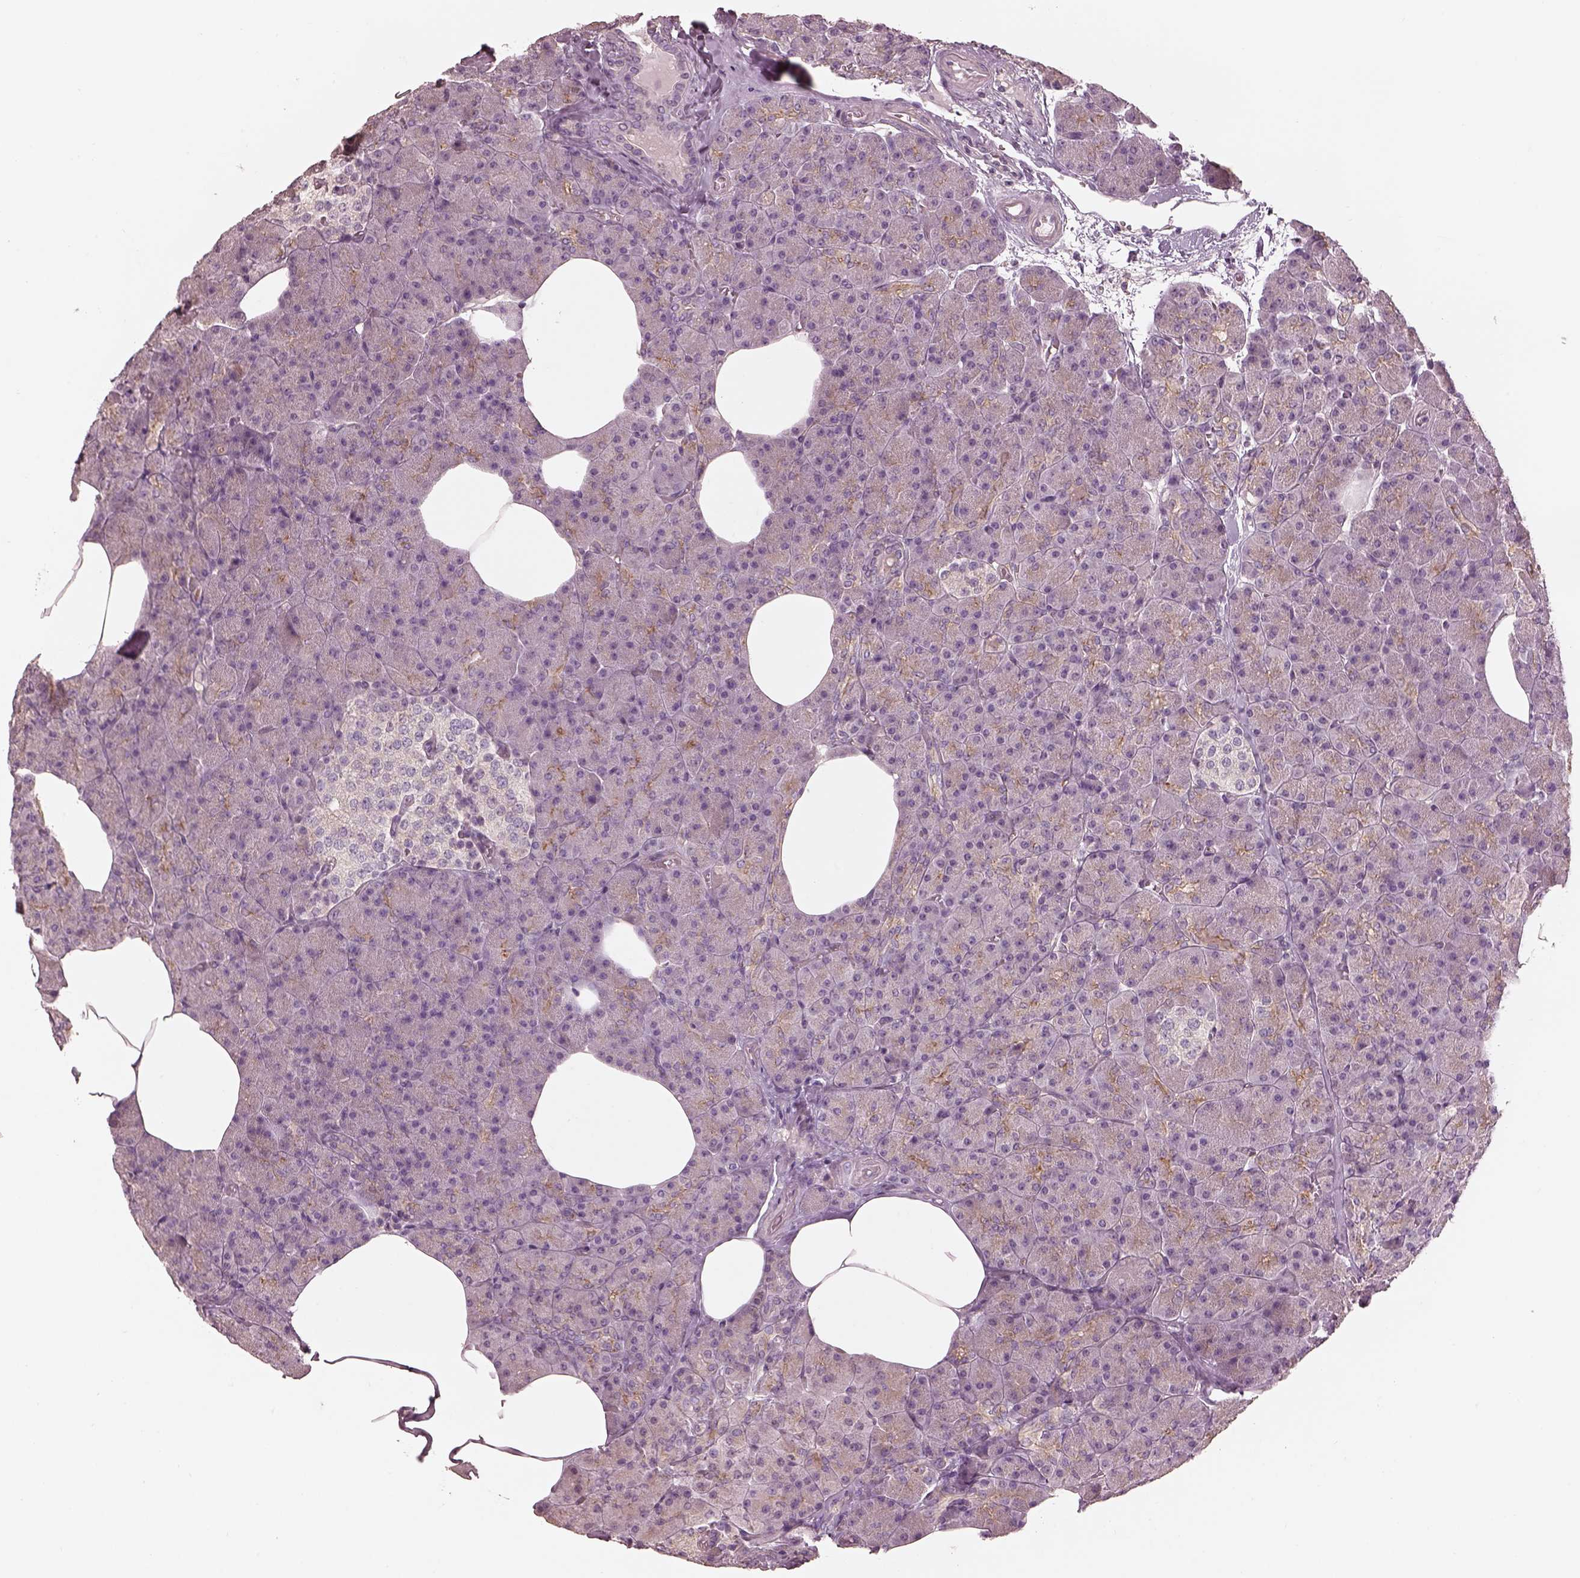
{"staining": {"intensity": "moderate", "quantity": "<25%", "location": "cytoplasmic/membranous"}, "tissue": "pancreas", "cell_type": "Exocrine glandular cells", "image_type": "normal", "snomed": [{"axis": "morphology", "description": "Normal tissue, NOS"}, {"axis": "topography", "description": "Pancreas"}], "caption": "Approximately <25% of exocrine glandular cells in normal pancreas exhibit moderate cytoplasmic/membranous protein expression as visualized by brown immunohistochemical staining.", "gene": "PRKACG", "patient": {"sex": "female", "age": 45}}